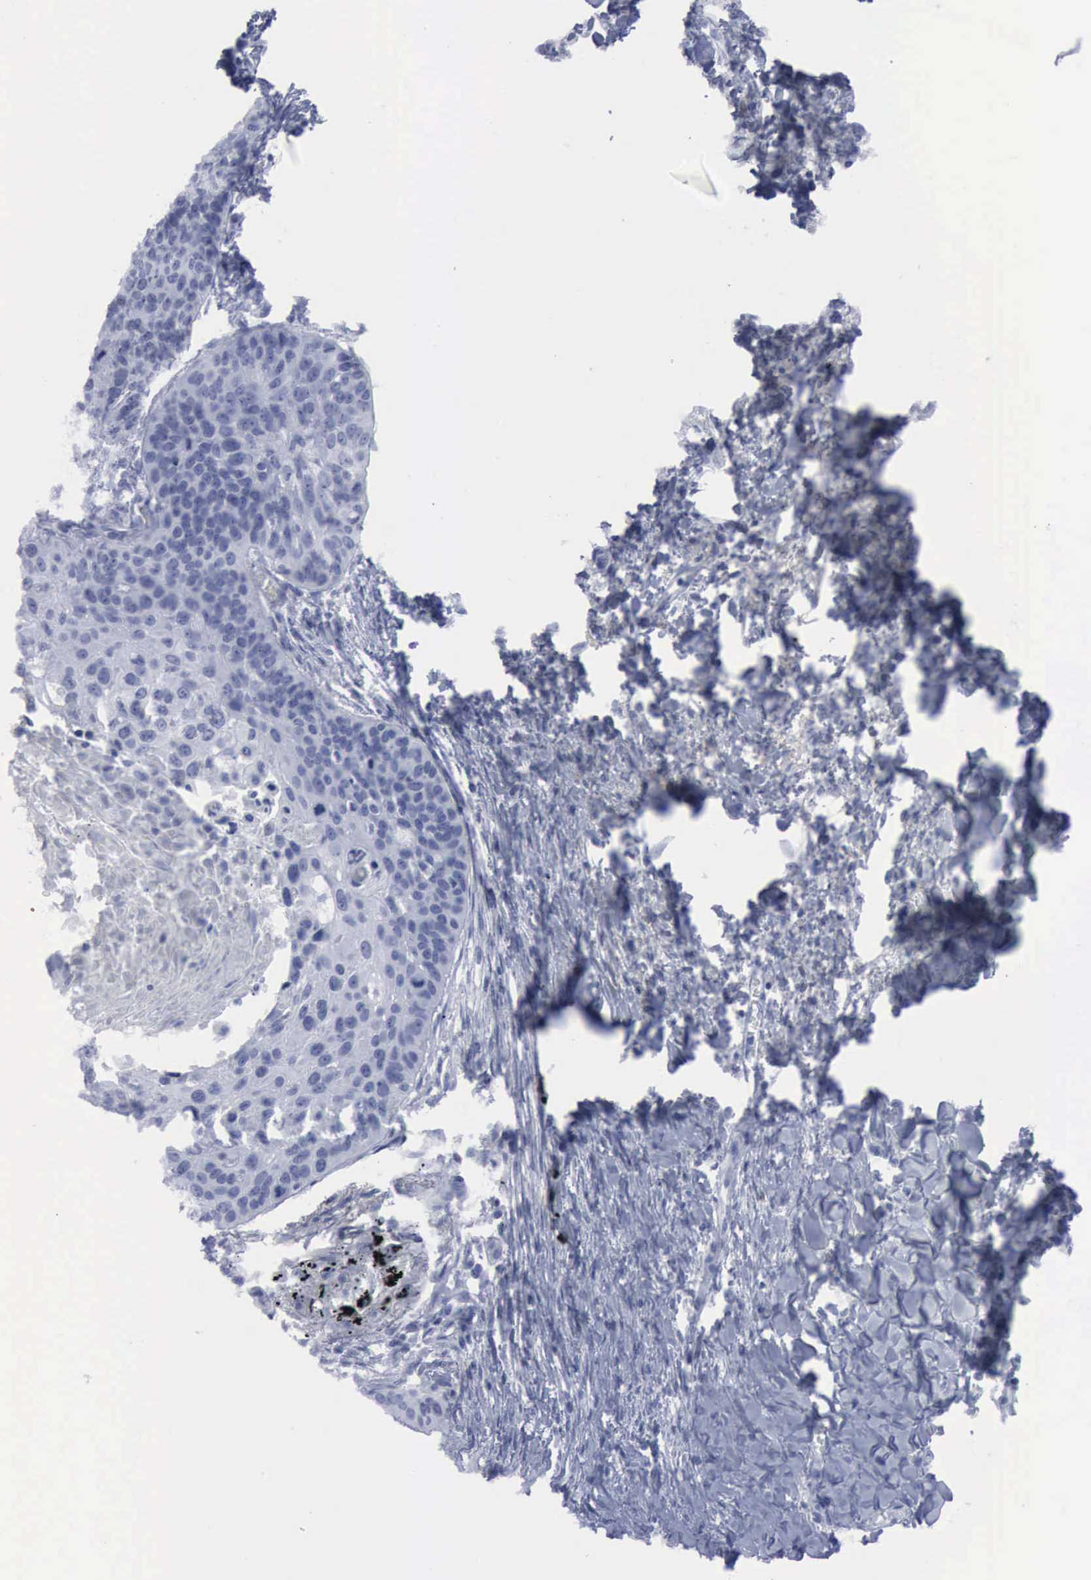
{"staining": {"intensity": "negative", "quantity": "none", "location": "none"}, "tissue": "lung cancer", "cell_type": "Tumor cells", "image_type": "cancer", "snomed": [{"axis": "morphology", "description": "Squamous cell carcinoma, NOS"}, {"axis": "topography", "description": "Lung"}], "caption": "A micrograph of human lung squamous cell carcinoma is negative for staining in tumor cells. The staining is performed using DAB (3,3'-diaminobenzidine) brown chromogen with nuclei counter-stained in using hematoxylin.", "gene": "VCAM1", "patient": {"sex": "male", "age": 71}}